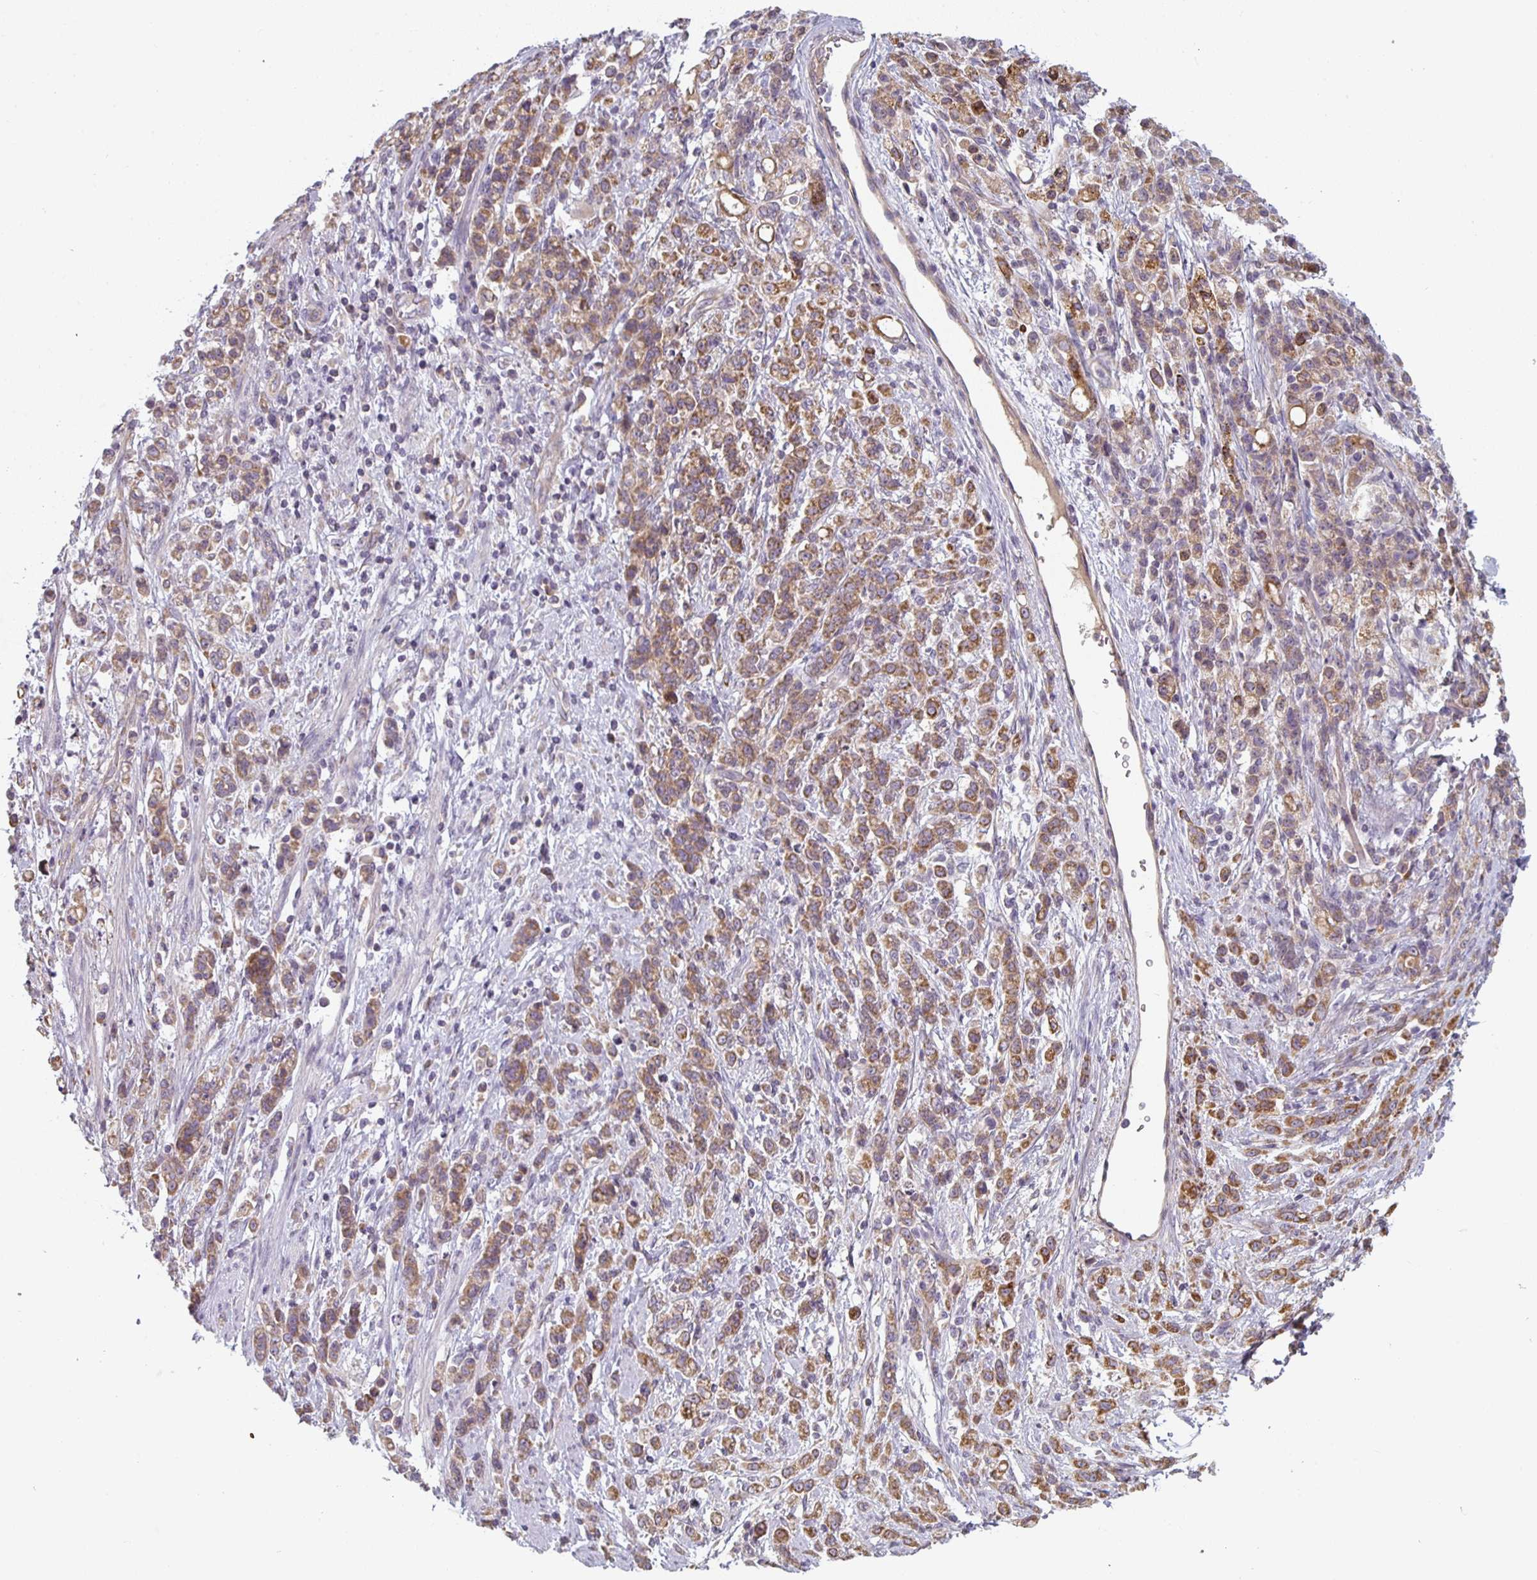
{"staining": {"intensity": "moderate", "quantity": ">75%", "location": "cytoplasmic/membranous"}, "tissue": "stomach cancer", "cell_type": "Tumor cells", "image_type": "cancer", "snomed": [{"axis": "morphology", "description": "Adenocarcinoma, NOS"}, {"axis": "topography", "description": "Stomach"}], "caption": "High-magnification brightfield microscopy of stomach adenocarcinoma stained with DAB (brown) and counterstained with hematoxylin (blue). tumor cells exhibit moderate cytoplasmic/membranous expression is seen in approximately>75% of cells.", "gene": "CTHRC1", "patient": {"sex": "female", "age": 60}}